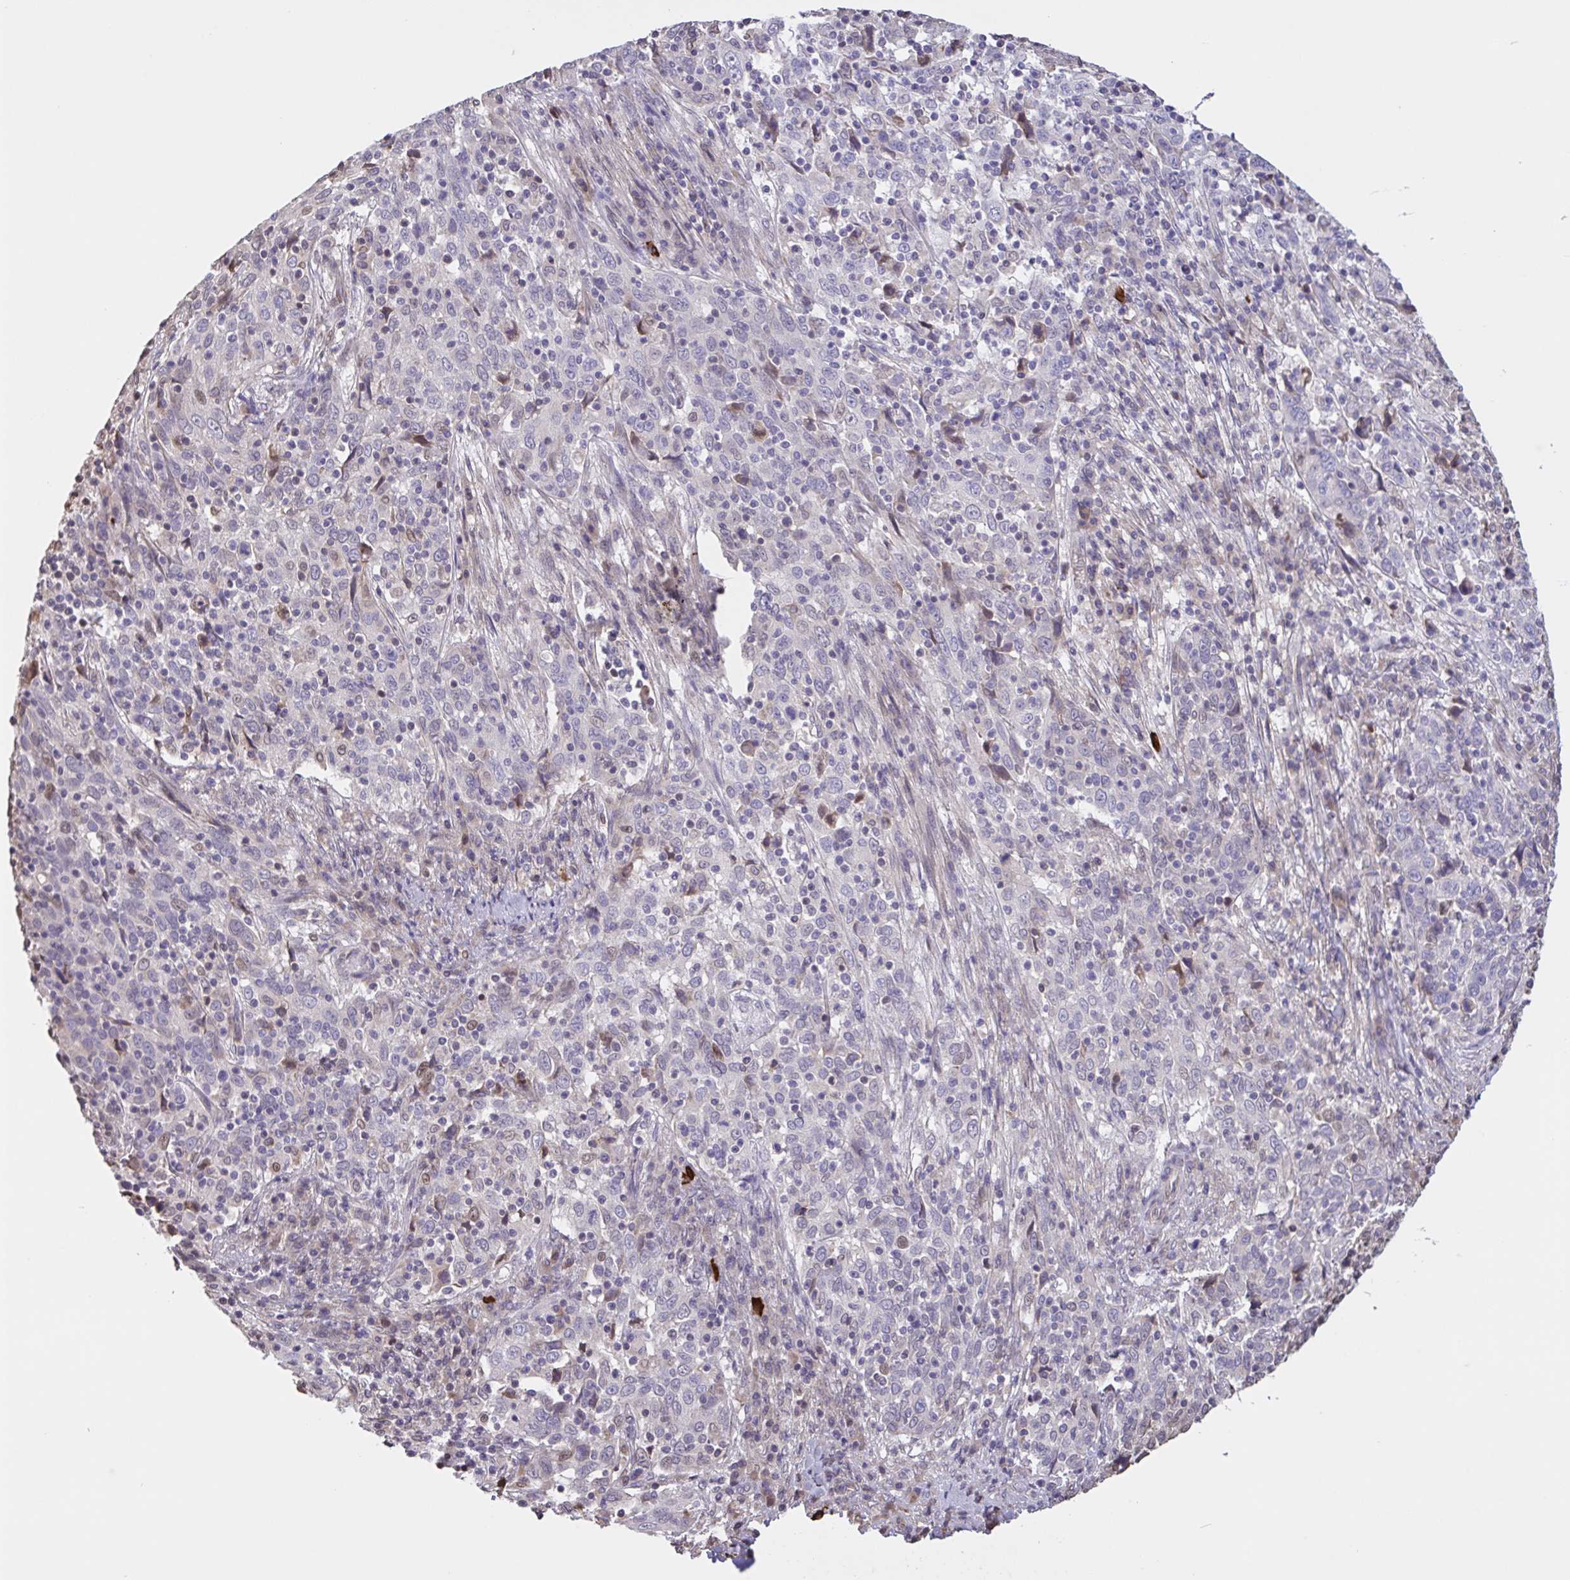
{"staining": {"intensity": "moderate", "quantity": "<25%", "location": "nuclear"}, "tissue": "cervical cancer", "cell_type": "Tumor cells", "image_type": "cancer", "snomed": [{"axis": "morphology", "description": "Squamous cell carcinoma, NOS"}, {"axis": "topography", "description": "Cervix"}], "caption": "Brown immunohistochemical staining in human cervical squamous cell carcinoma demonstrates moderate nuclear staining in about <25% of tumor cells. The staining is performed using DAB brown chromogen to label protein expression. The nuclei are counter-stained blue using hematoxylin.", "gene": "MRGPRX2", "patient": {"sex": "female", "age": 46}}